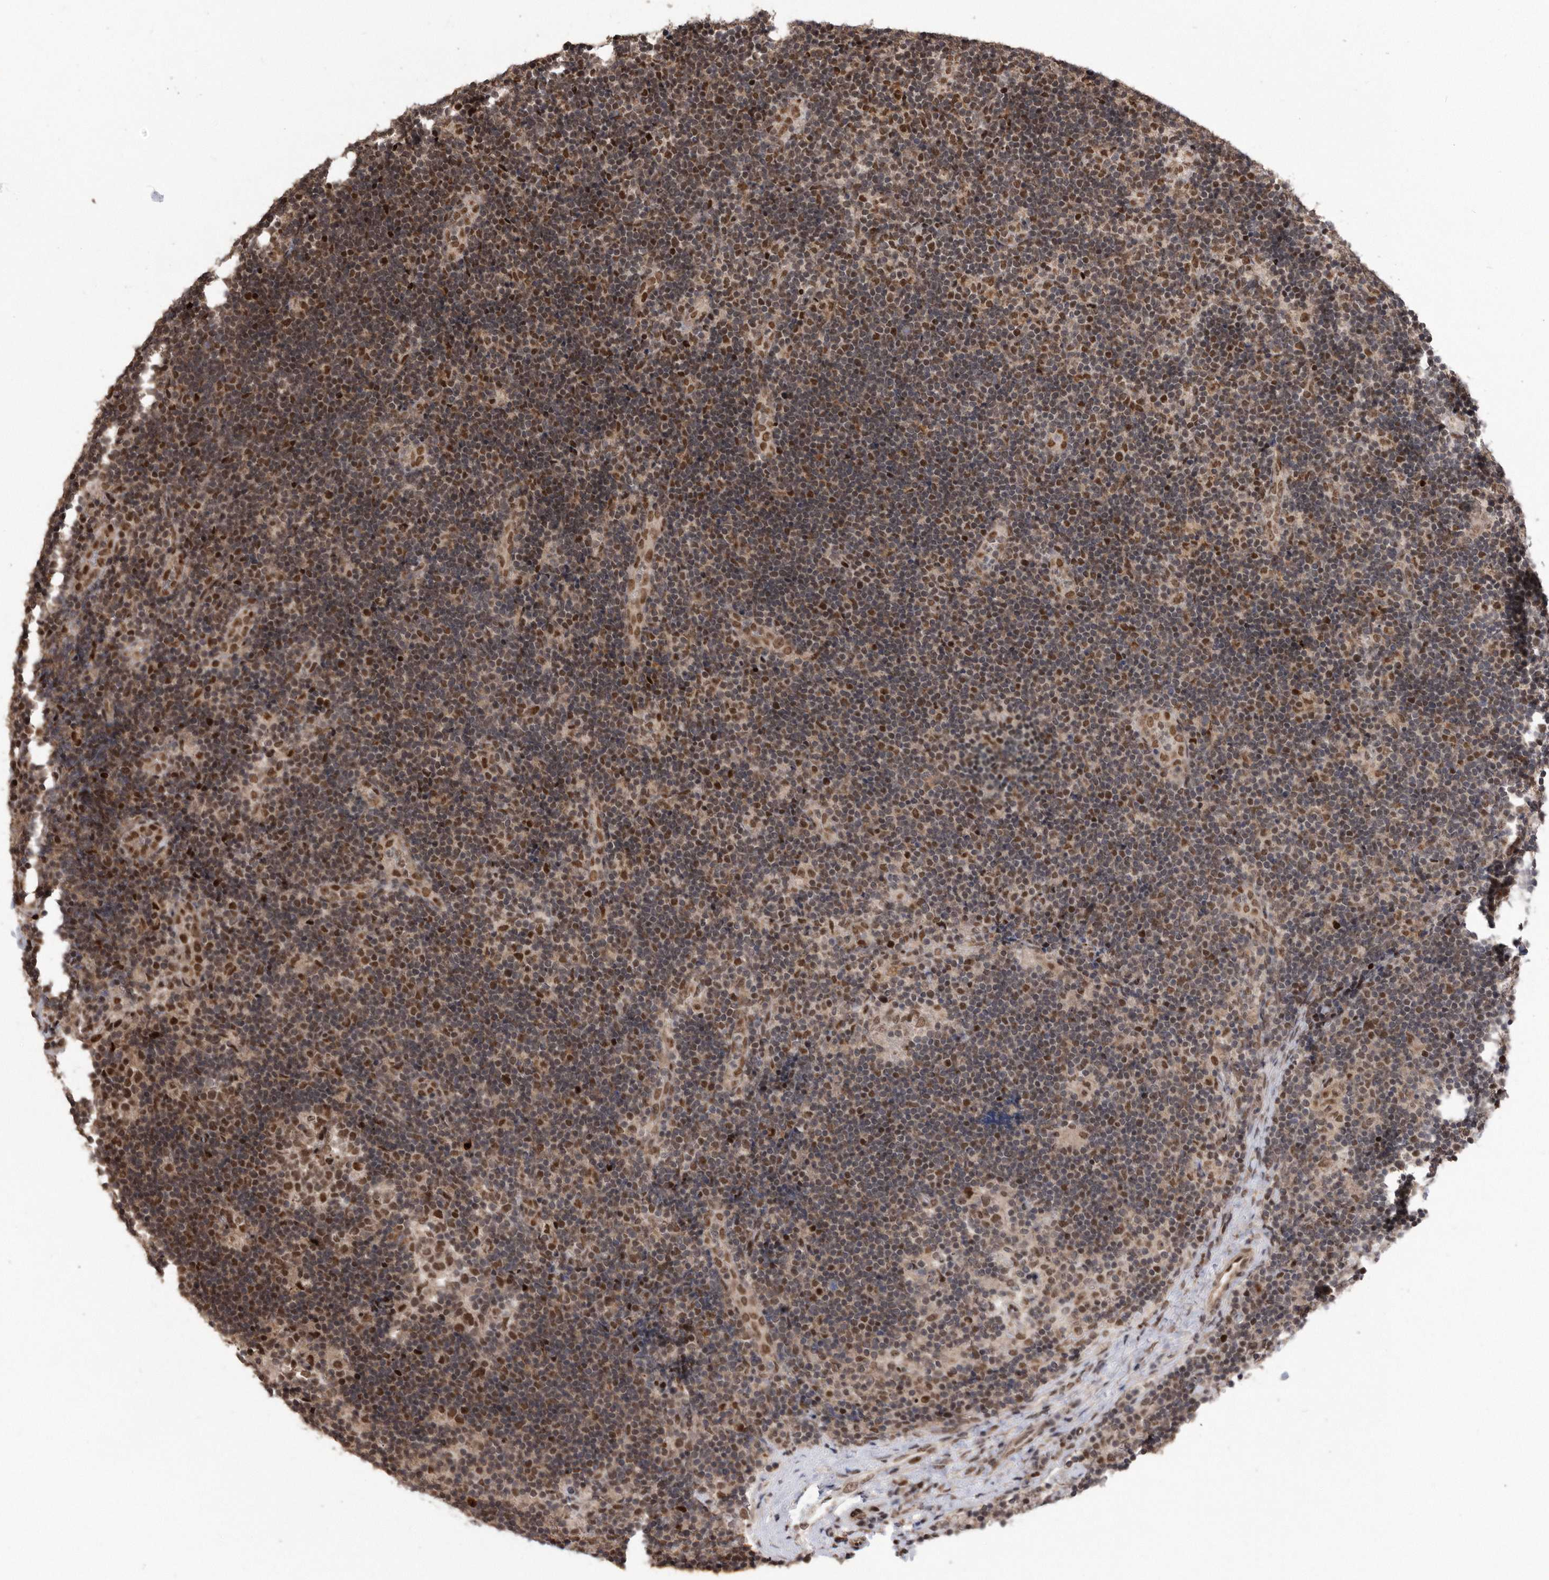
{"staining": {"intensity": "moderate", "quantity": ">75%", "location": "nuclear"}, "tissue": "lymph node", "cell_type": "Germinal center cells", "image_type": "normal", "snomed": [{"axis": "morphology", "description": "Normal tissue, NOS"}, {"axis": "topography", "description": "Lymph node"}], "caption": "Lymph node stained with immunohistochemistry (IHC) reveals moderate nuclear positivity in approximately >75% of germinal center cells. Nuclei are stained in blue.", "gene": "TDRD3", "patient": {"sex": "female", "age": 22}}